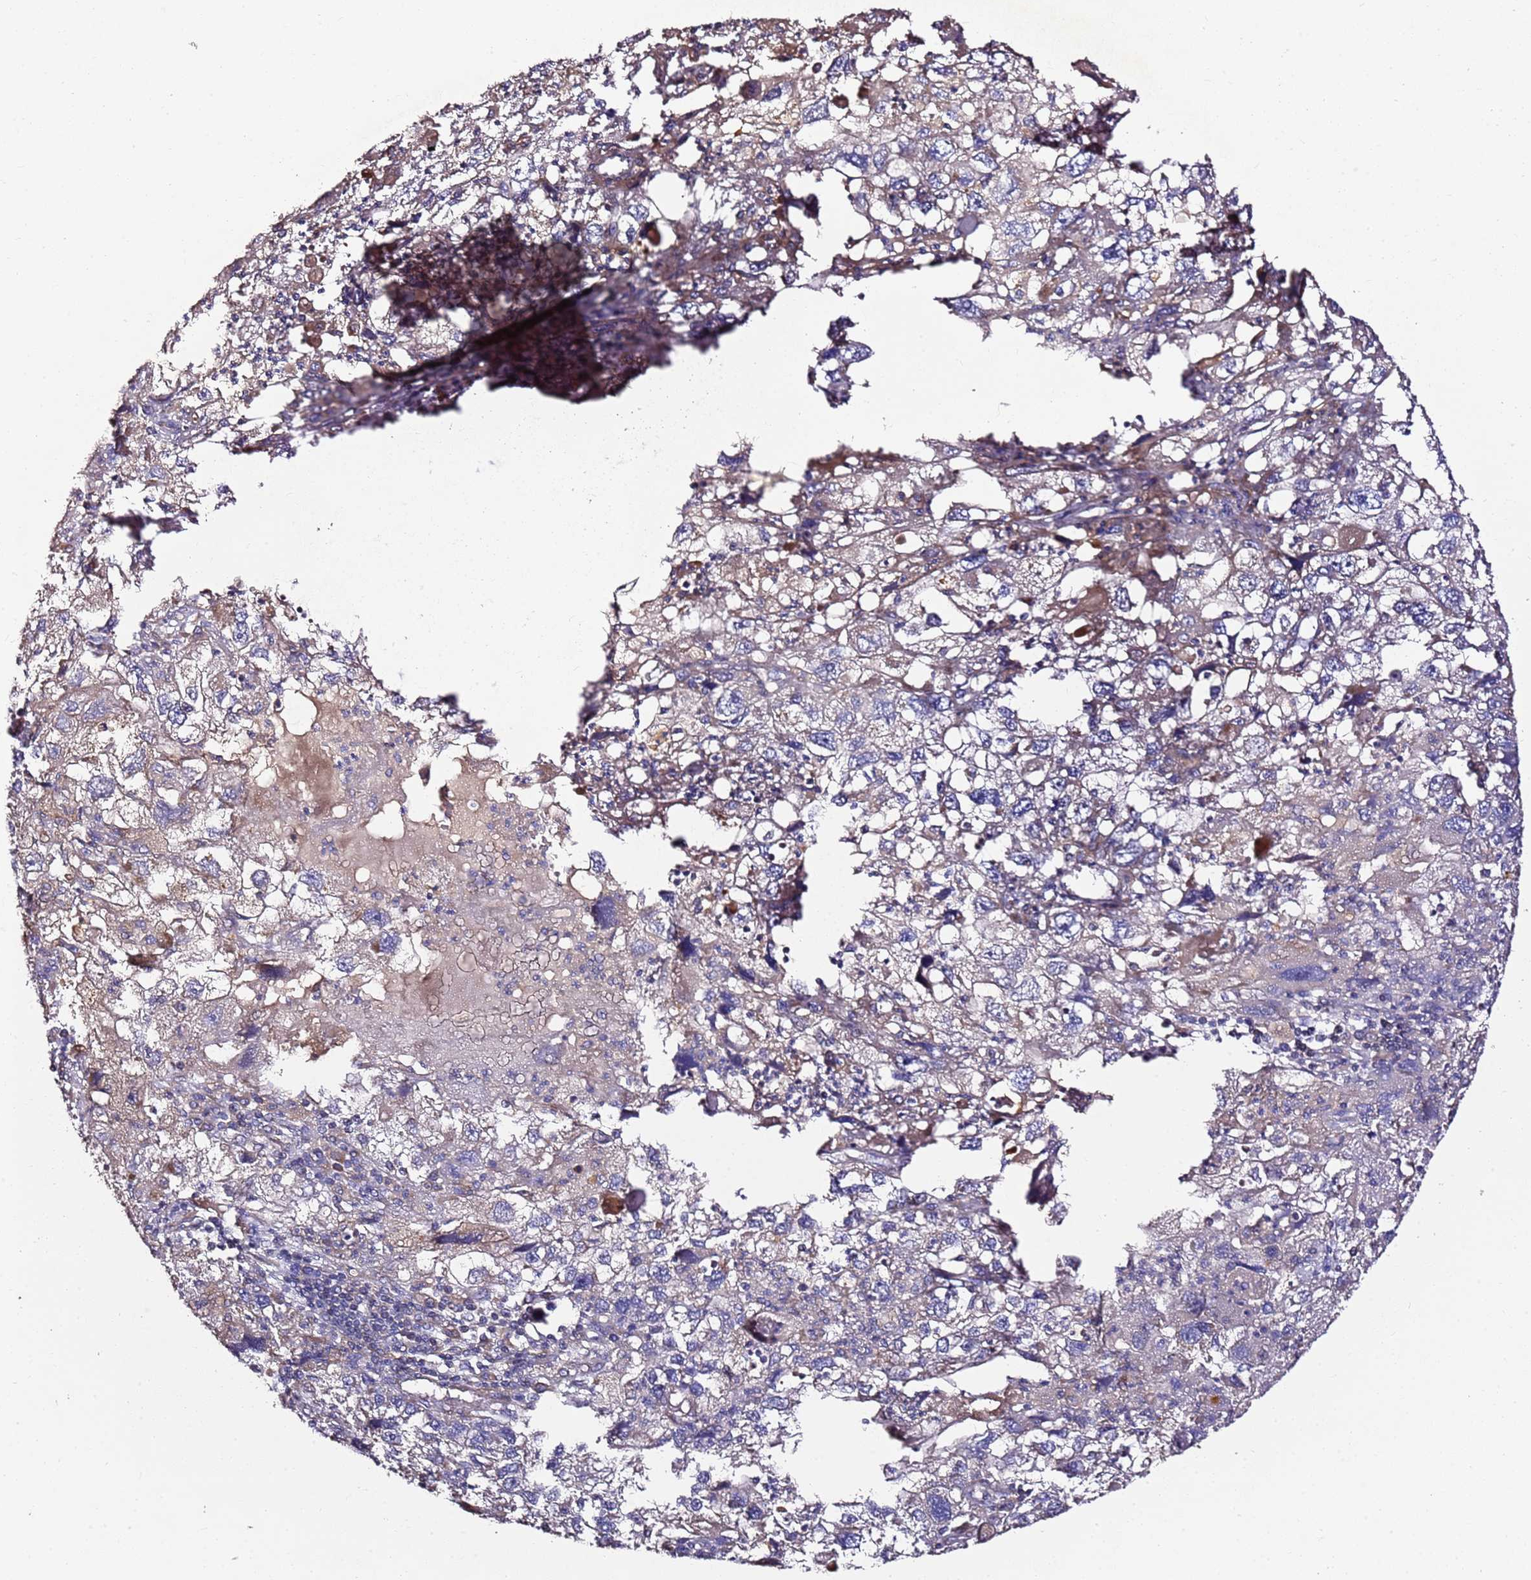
{"staining": {"intensity": "weak", "quantity": "<25%", "location": "cytoplasmic/membranous"}, "tissue": "endometrial cancer", "cell_type": "Tumor cells", "image_type": "cancer", "snomed": [{"axis": "morphology", "description": "Adenocarcinoma, NOS"}, {"axis": "topography", "description": "Endometrium"}], "caption": "DAB immunohistochemical staining of human endometrial cancer displays no significant positivity in tumor cells.", "gene": "KRTAP21-3", "patient": {"sex": "female", "age": 49}}